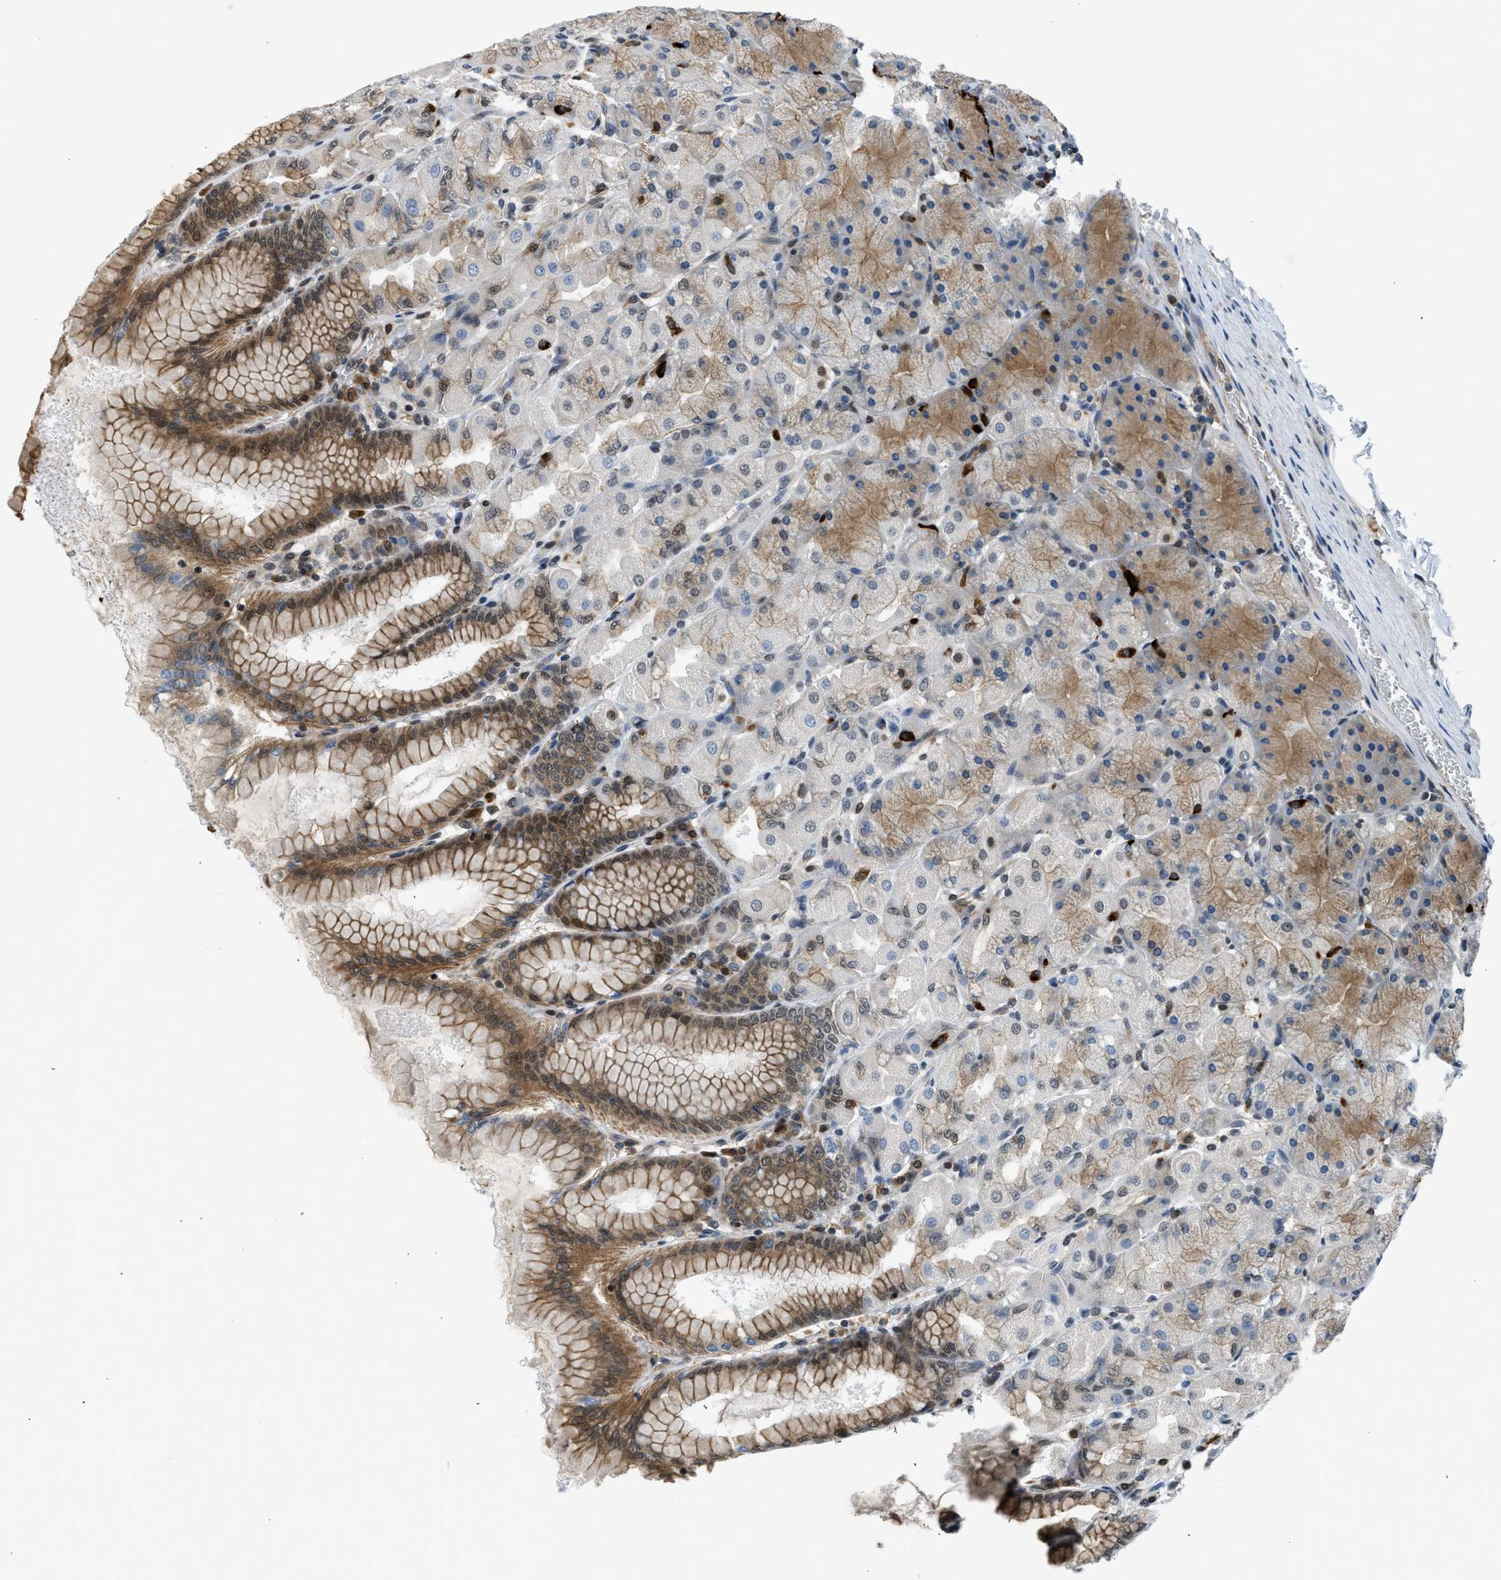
{"staining": {"intensity": "moderate", "quantity": ">75%", "location": "cytoplasmic/membranous,nuclear"}, "tissue": "stomach", "cell_type": "Glandular cells", "image_type": "normal", "snomed": [{"axis": "morphology", "description": "Normal tissue, NOS"}, {"axis": "topography", "description": "Stomach, upper"}], "caption": "A brown stain shows moderate cytoplasmic/membranous,nuclear positivity of a protein in glandular cells of benign stomach. Using DAB (3,3'-diaminobenzidine) (brown) and hematoxylin (blue) stains, captured at high magnification using brightfield microscopy.", "gene": "RETREG3", "patient": {"sex": "female", "age": 56}}